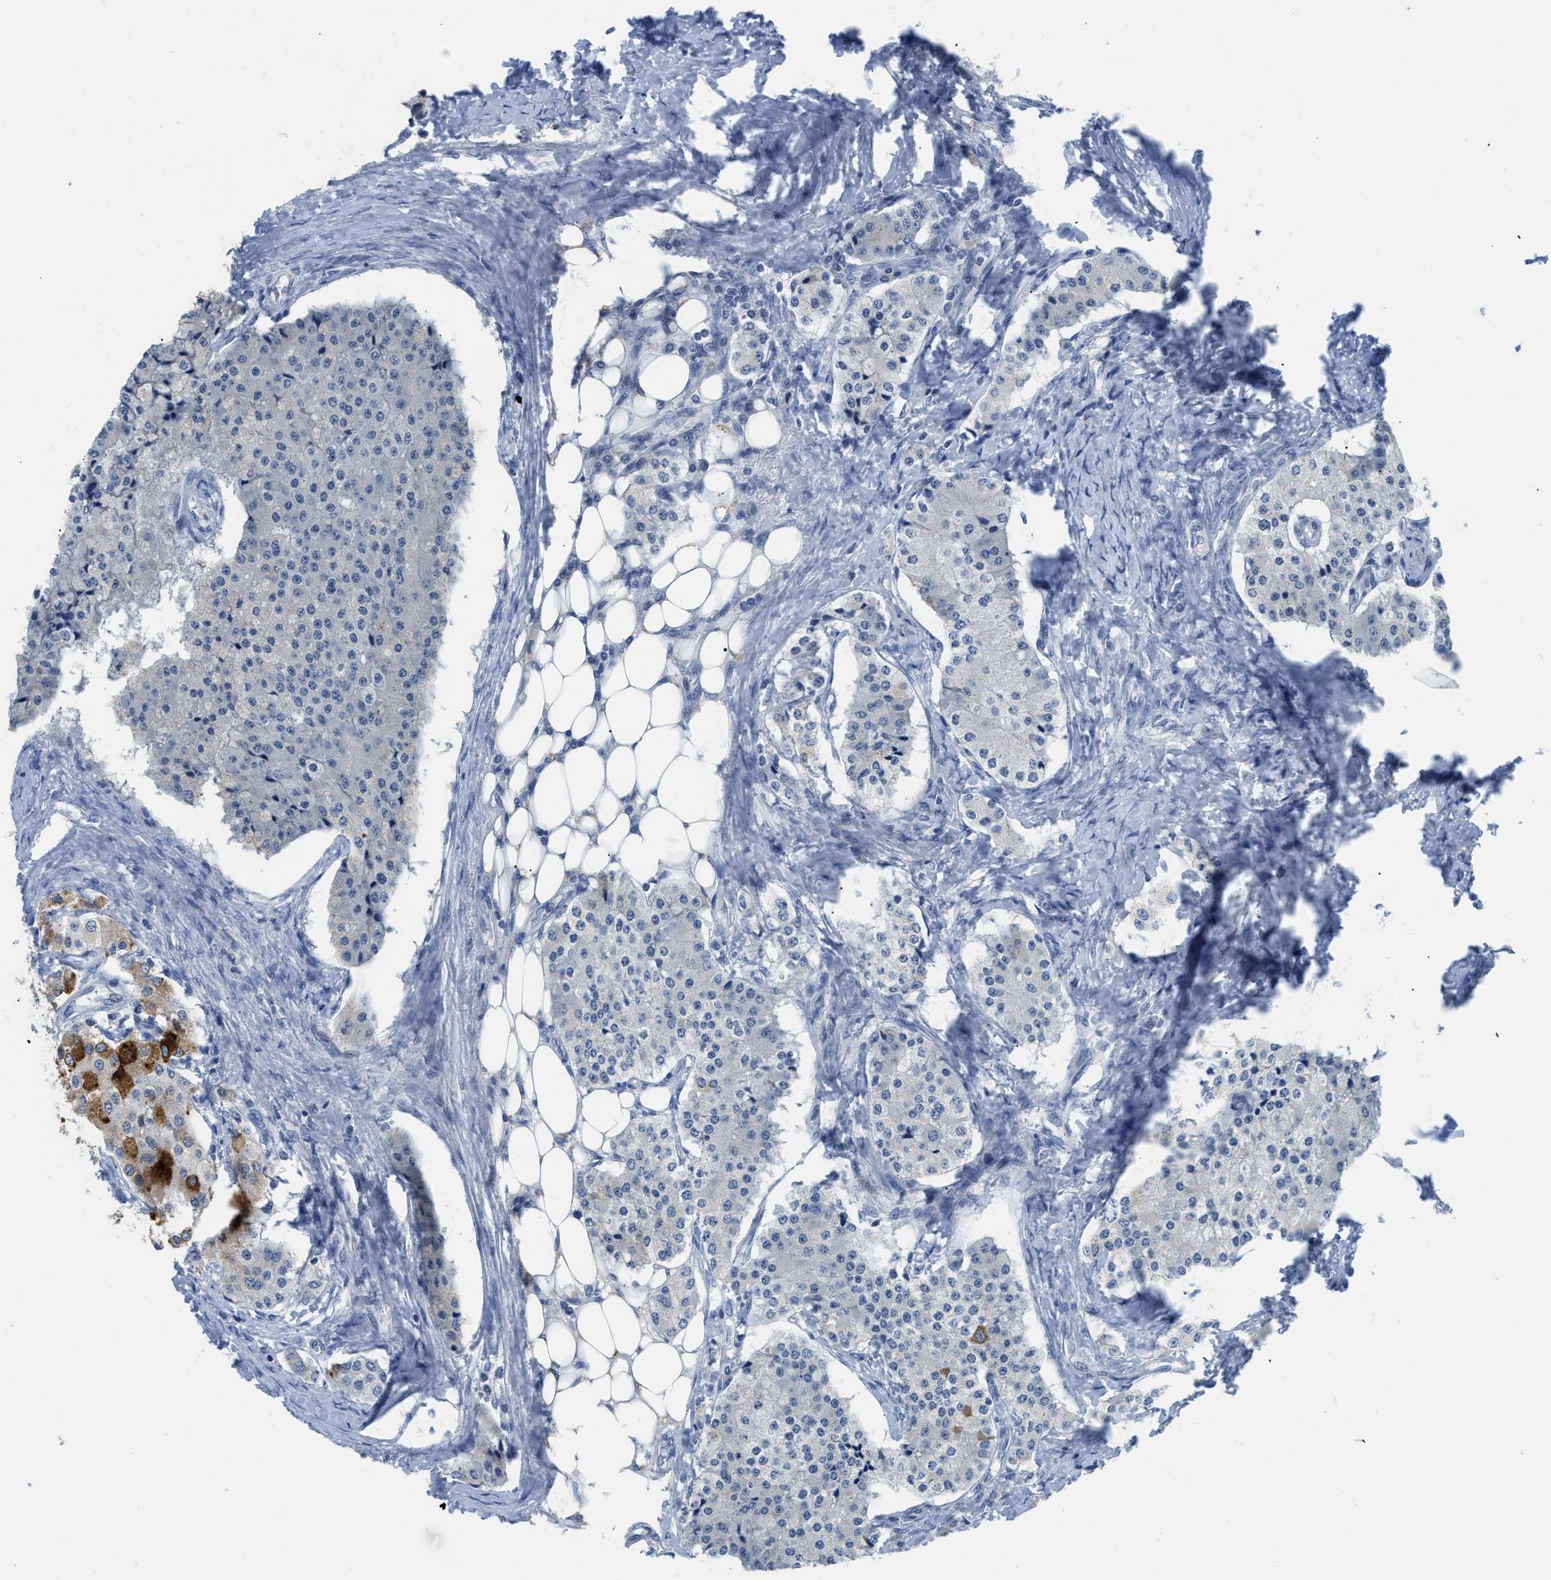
{"staining": {"intensity": "moderate", "quantity": "<25%", "location": "cytoplasmic/membranous"}, "tissue": "carcinoid", "cell_type": "Tumor cells", "image_type": "cancer", "snomed": [{"axis": "morphology", "description": "Carcinoid, malignant, NOS"}, {"axis": "topography", "description": "Colon"}], "caption": "Tumor cells display low levels of moderate cytoplasmic/membranous expression in about <25% of cells in carcinoid. Using DAB (3,3'-diaminobenzidine) (brown) and hematoxylin (blue) stains, captured at high magnification using brightfield microscopy.", "gene": "OR9K2", "patient": {"sex": "female", "age": 52}}